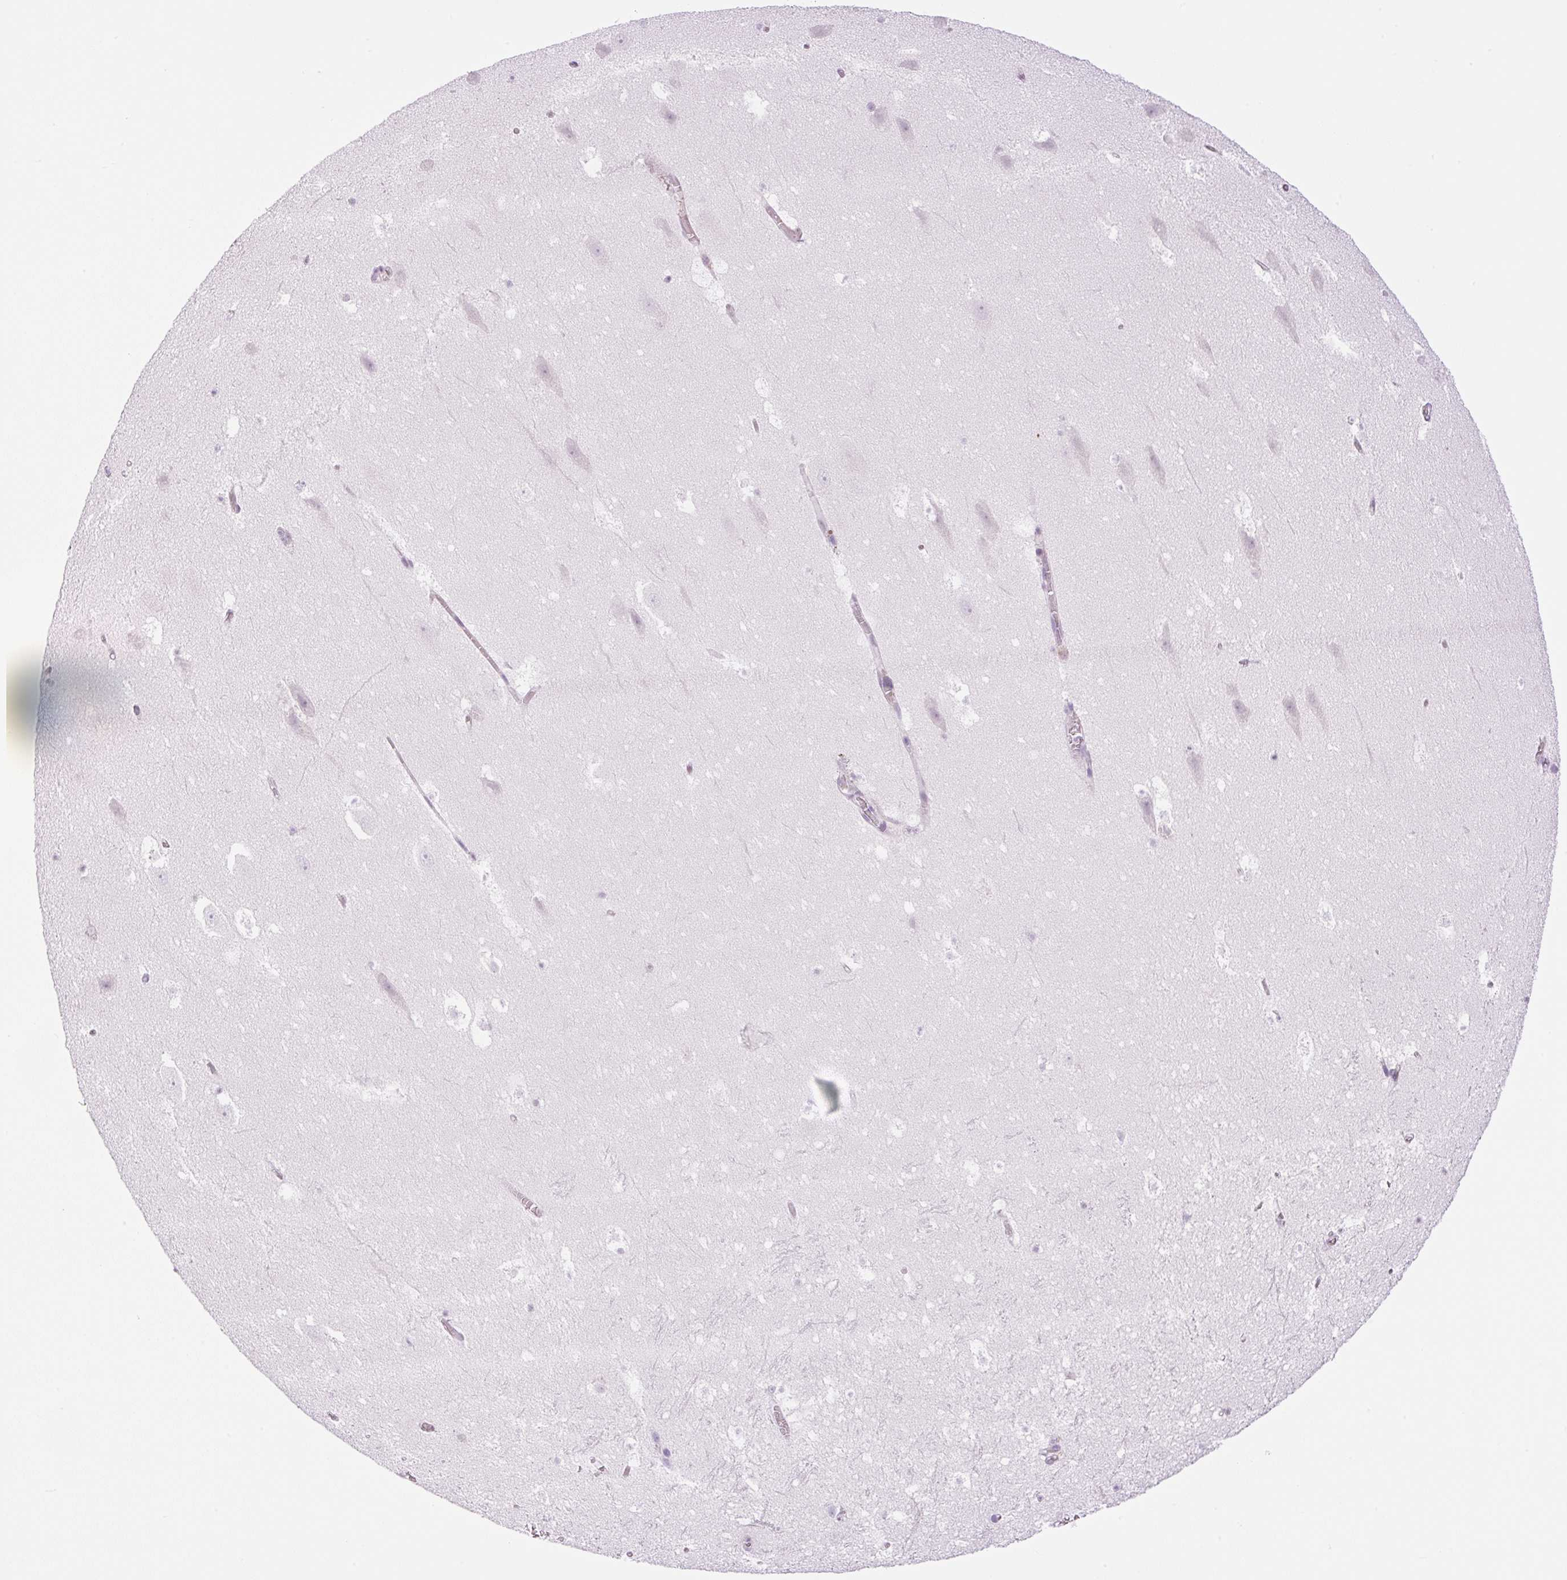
{"staining": {"intensity": "negative", "quantity": "none", "location": "none"}, "tissue": "hippocampus", "cell_type": "Glial cells", "image_type": "normal", "snomed": [{"axis": "morphology", "description": "Normal tissue, NOS"}, {"axis": "topography", "description": "Hippocampus"}], "caption": "Immunohistochemistry of benign hippocampus reveals no expression in glial cells.", "gene": "PALM3", "patient": {"sex": "female", "age": 42}}